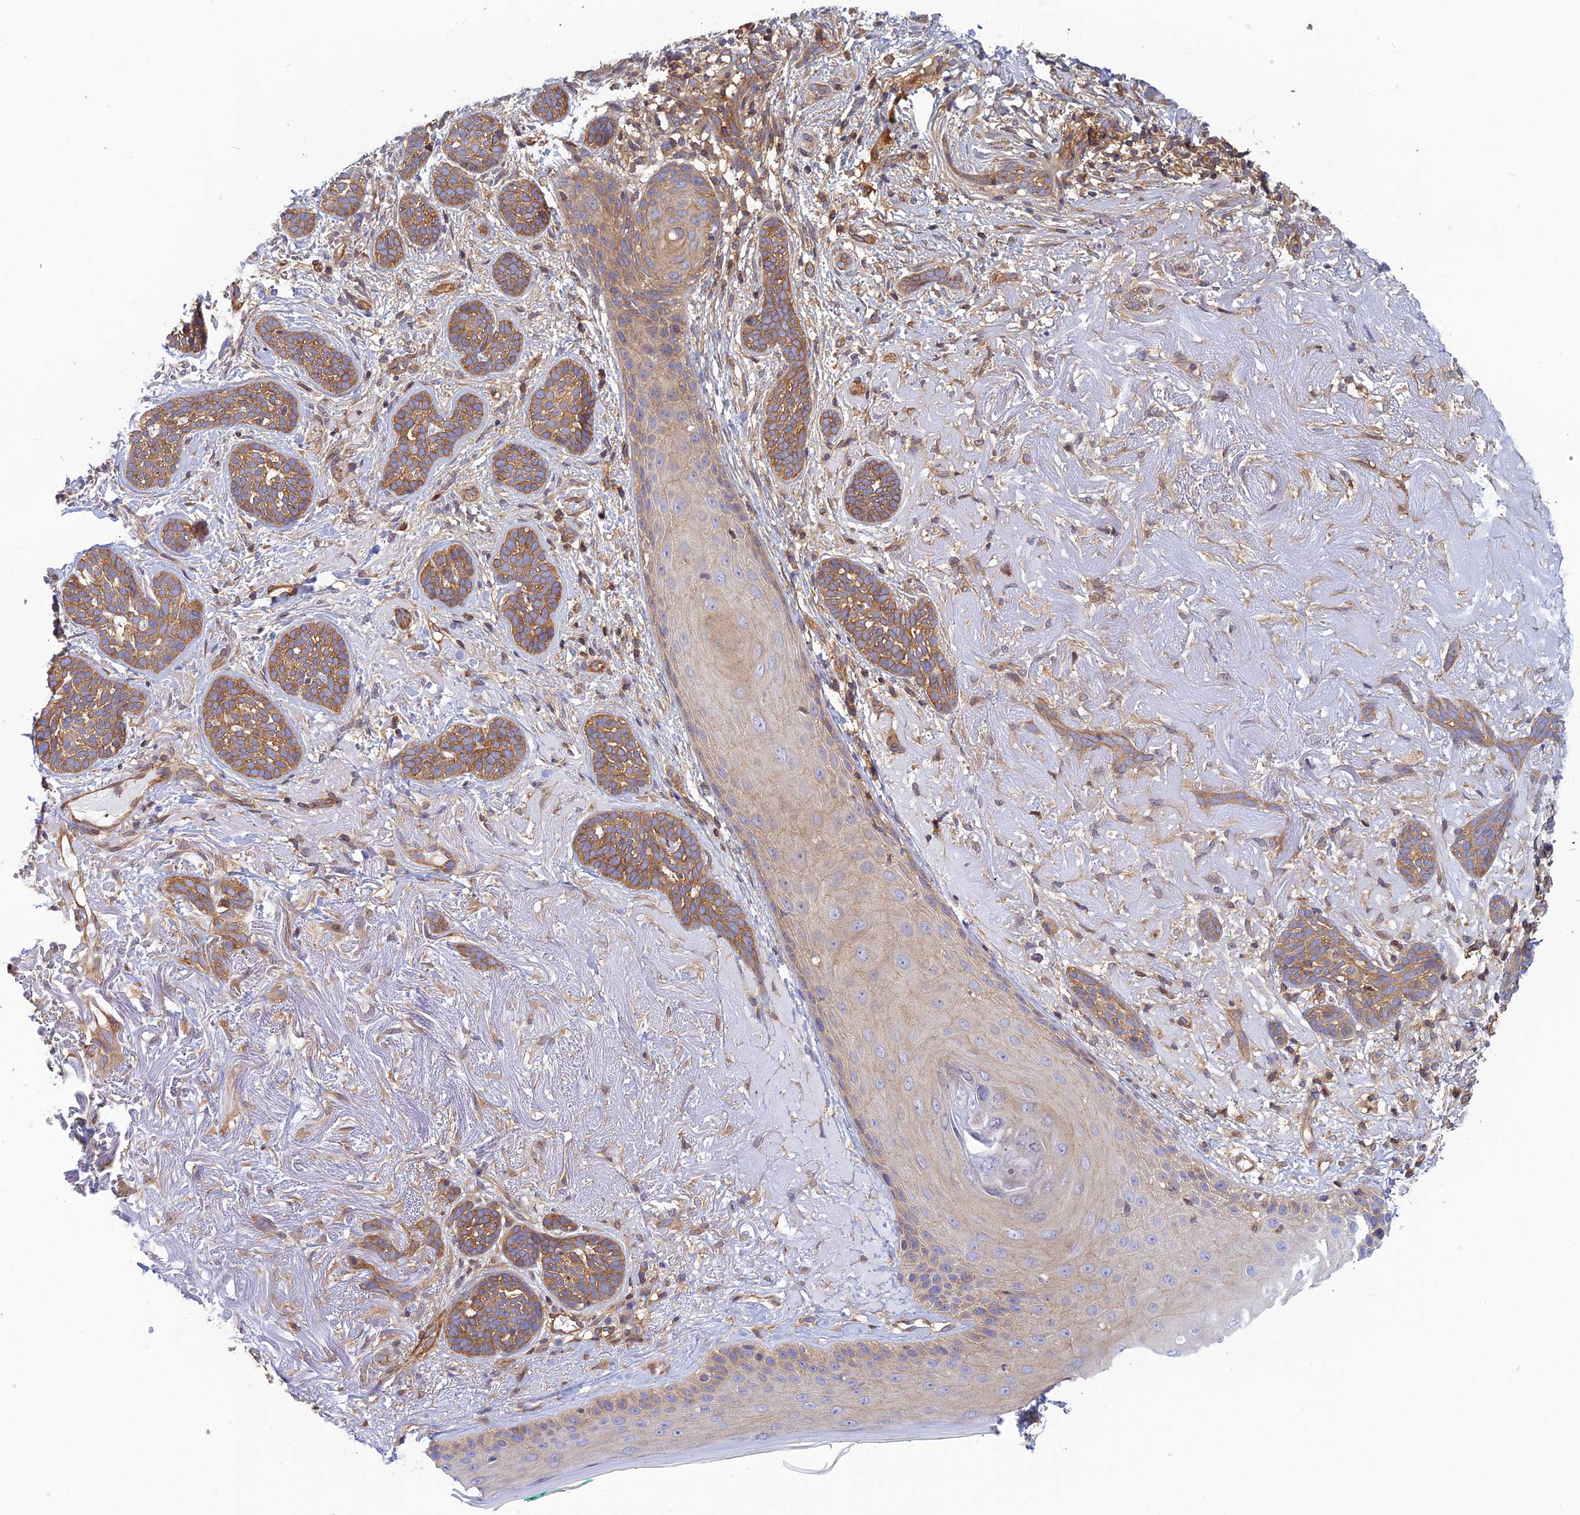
{"staining": {"intensity": "moderate", "quantity": ">75%", "location": "cytoplasmic/membranous"}, "tissue": "skin cancer", "cell_type": "Tumor cells", "image_type": "cancer", "snomed": [{"axis": "morphology", "description": "Basal cell carcinoma"}, {"axis": "topography", "description": "Skin"}], "caption": "A brown stain highlights moderate cytoplasmic/membranous expression of a protein in human skin cancer (basal cell carcinoma) tumor cells.", "gene": "PPP1R12C", "patient": {"sex": "male", "age": 71}}